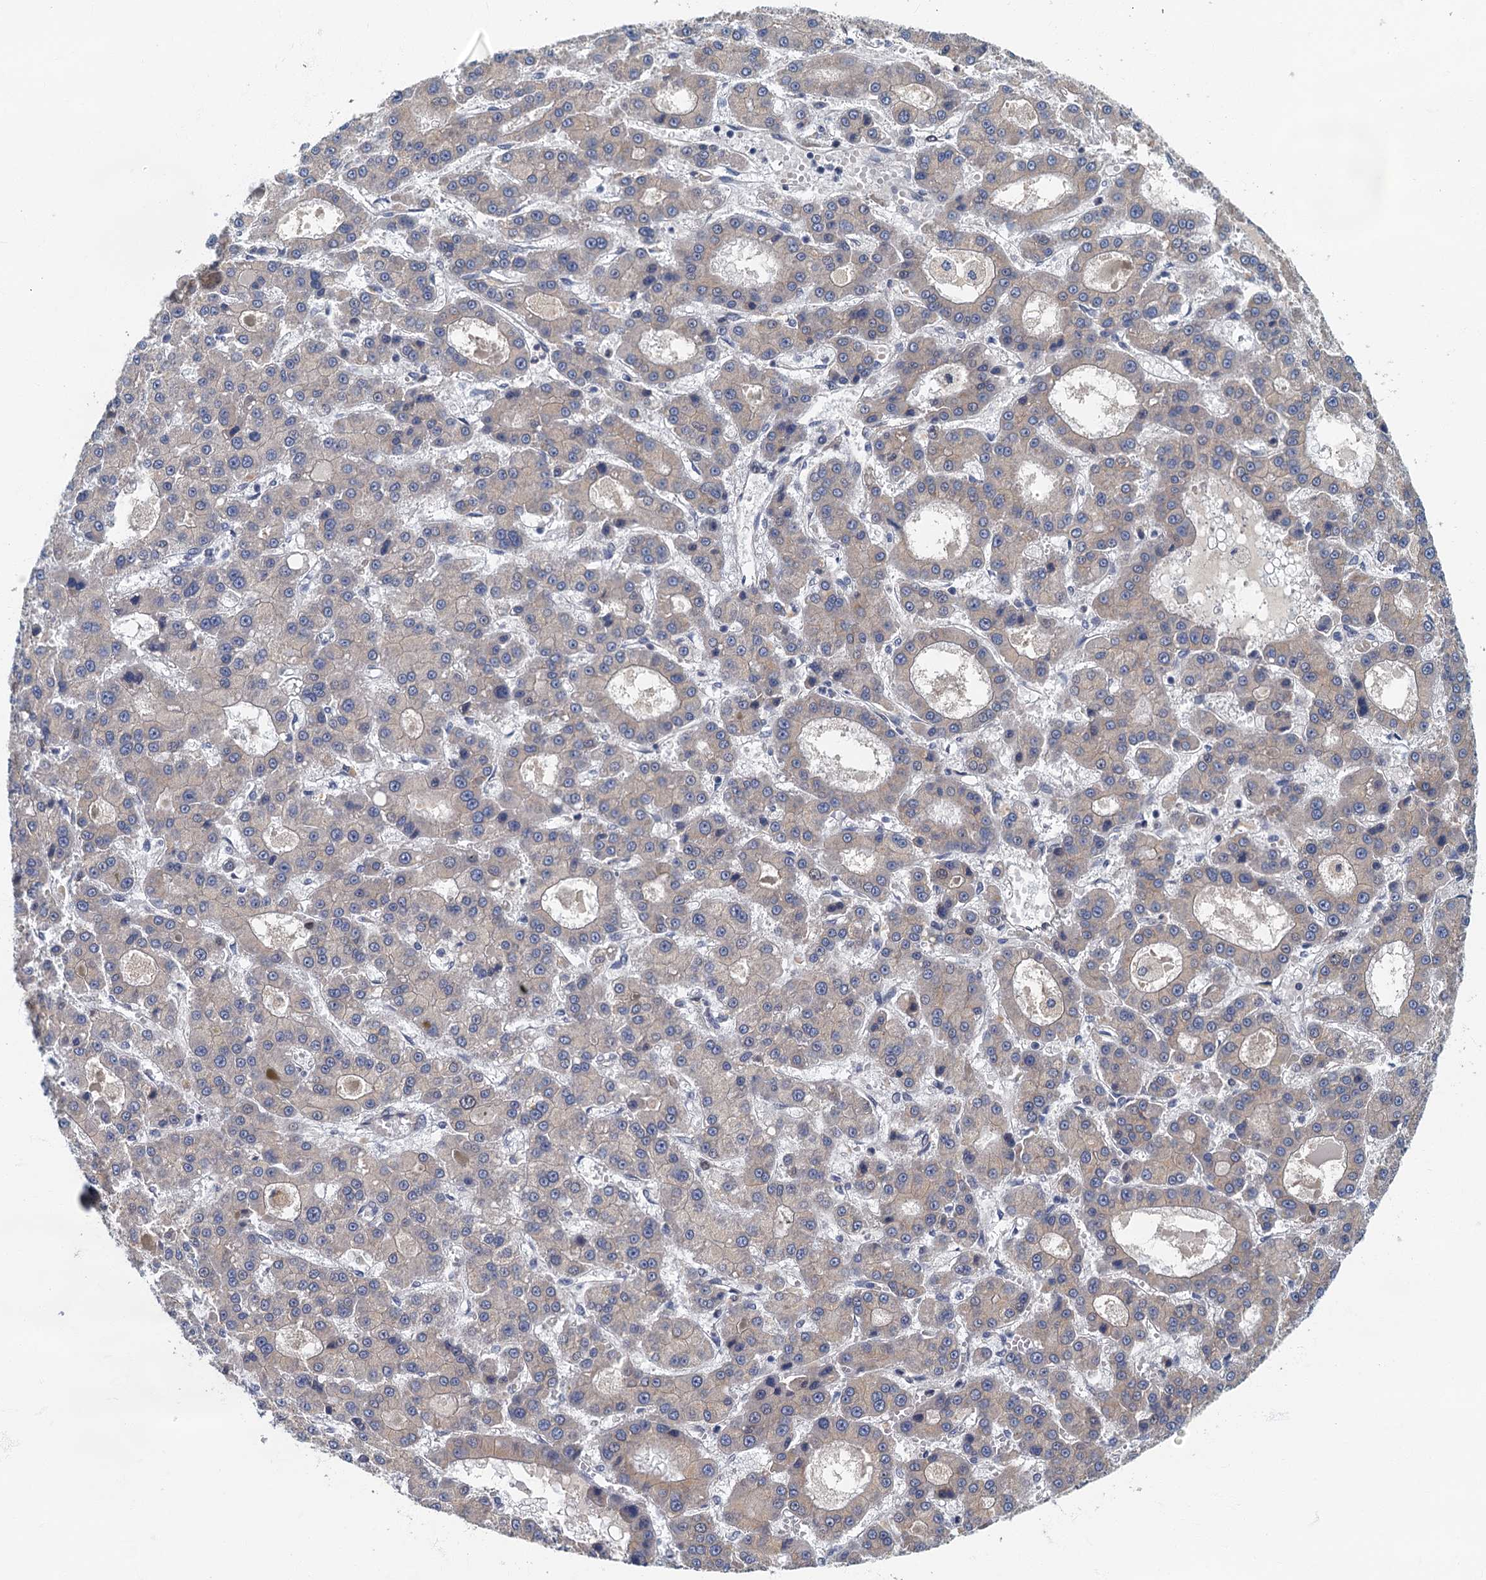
{"staining": {"intensity": "negative", "quantity": "none", "location": "none"}, "tissue": "liver cancer", "cell_type": "Tumor cells", "image_type": "cancer", "snomed": [{"axis": "morphology", "description": "Carcinoma, Hepatocellular, NOS"}, {"axis": "topography", "description": "Liver"}], "caption": "Liver cancer was stained to show a protein in brown. There is no significant expression in tumor cells.", "gene": "CKAP2L", "patient": {"sex": "male", "age": 70}}